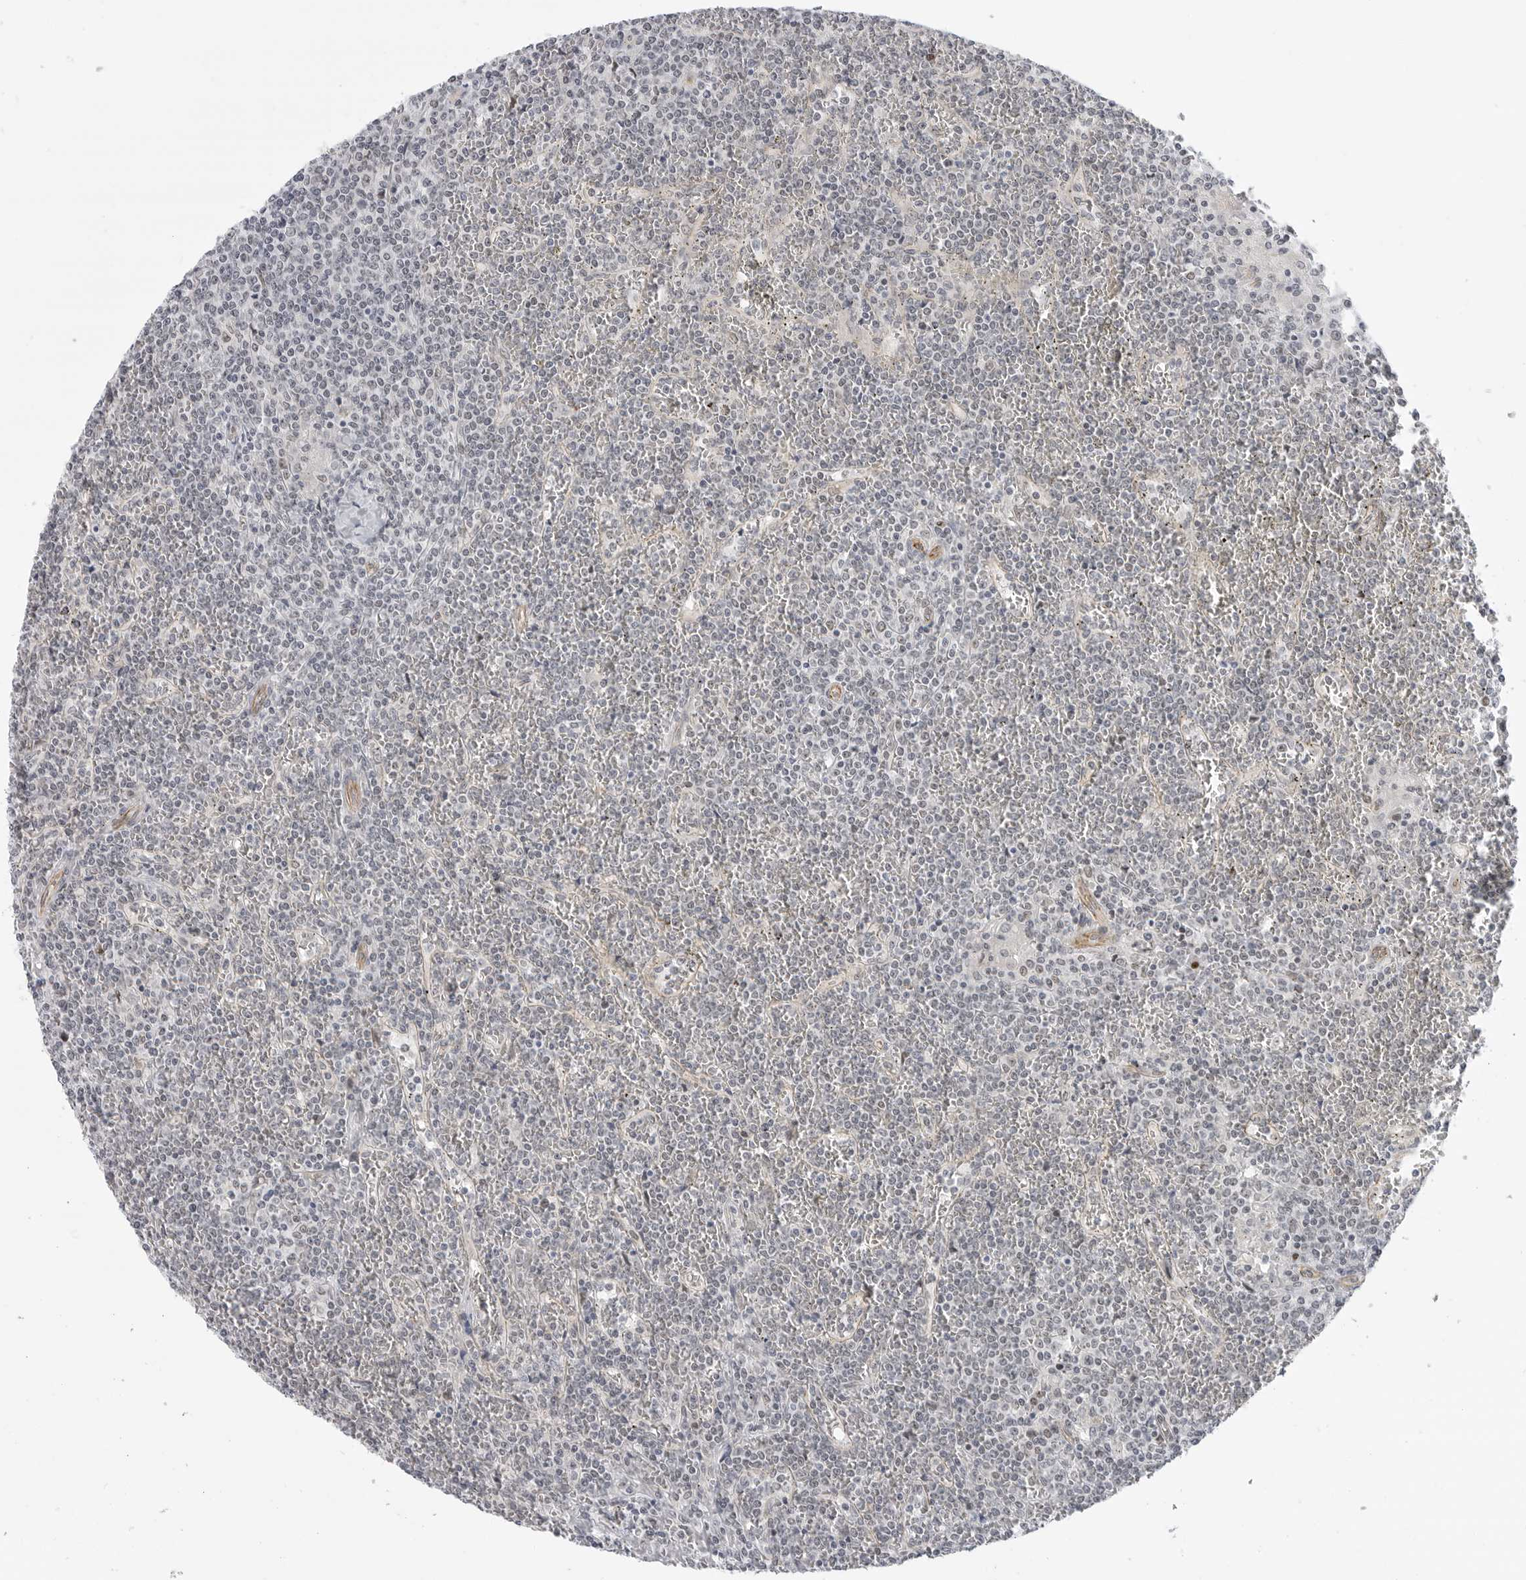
{"staining": {"intensity": "negative", "quantity": "none", "location": "none"}, "tissue": "lymphoma", "cell_type": "Tumor cells", "image_type": "cancer", "snomed": [{"axis": "morphology", "description": "Malignant lymphoma, non-Hodgkin's type, Low grade"}, {"axis": "topography", "description": "Spleen"}], "caption": "IHC photomicrograph of low-grade malignant lymphoma, non-Hodgkin's type stained for a protein (brown), which shows no expression in tumor cells.", "gene": "CEP295NL", "patient": {"sex": "female", "age": 19}}